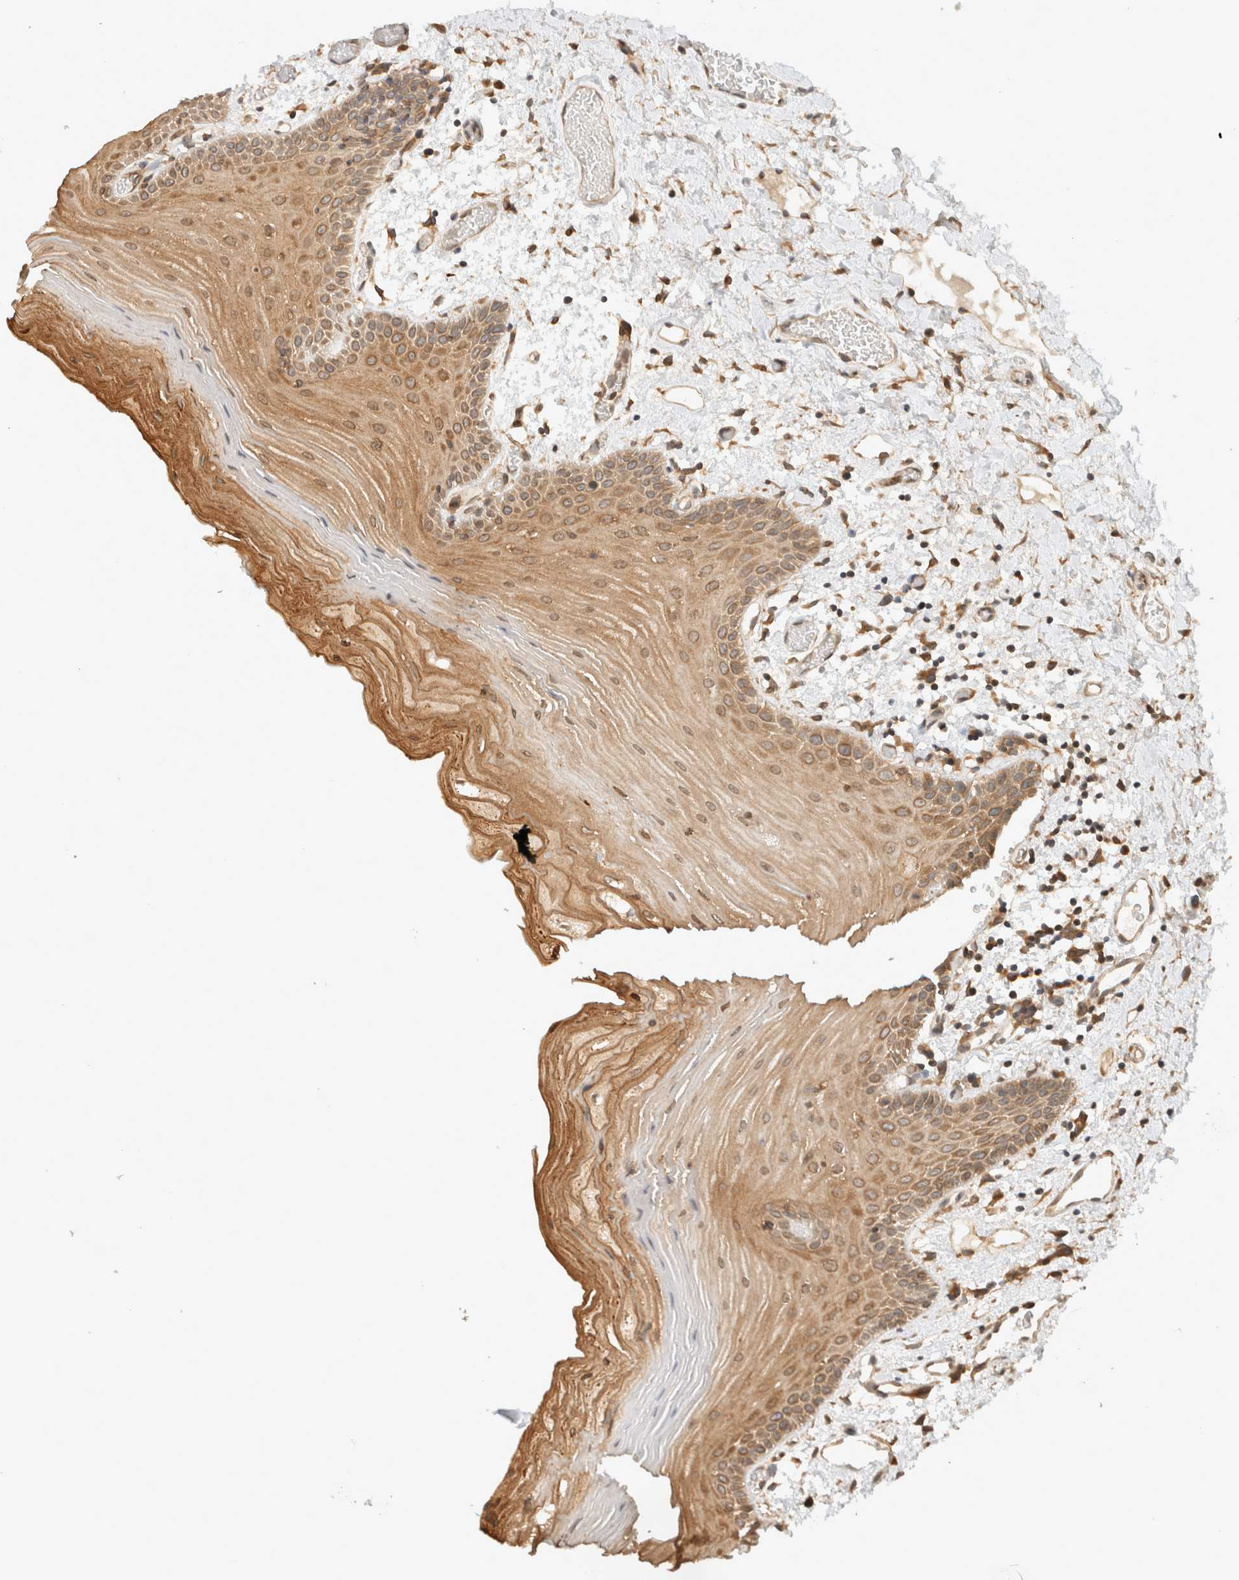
{"staining": {"intensity": "moderate", "quantity": ">75%", "location": "cytoplasmic/membranous"}, "tissue": "oral mucosa", "cell_type": "Squamous epithelial cells", "image_type": "normal", "snomed": [{"axis": "morphology", "description": "Normal tissue, NOS"}, {"axis": "topography", "description": "Oral tissue"}], "caption": "A brown stain shows moderate cytoplasmic/membranous positivity of a protein in squamous epithelial cells of benign human oral mucosa.", "gene": "ARFGEF2", "patient": {"sex": "male", "age": 52}}